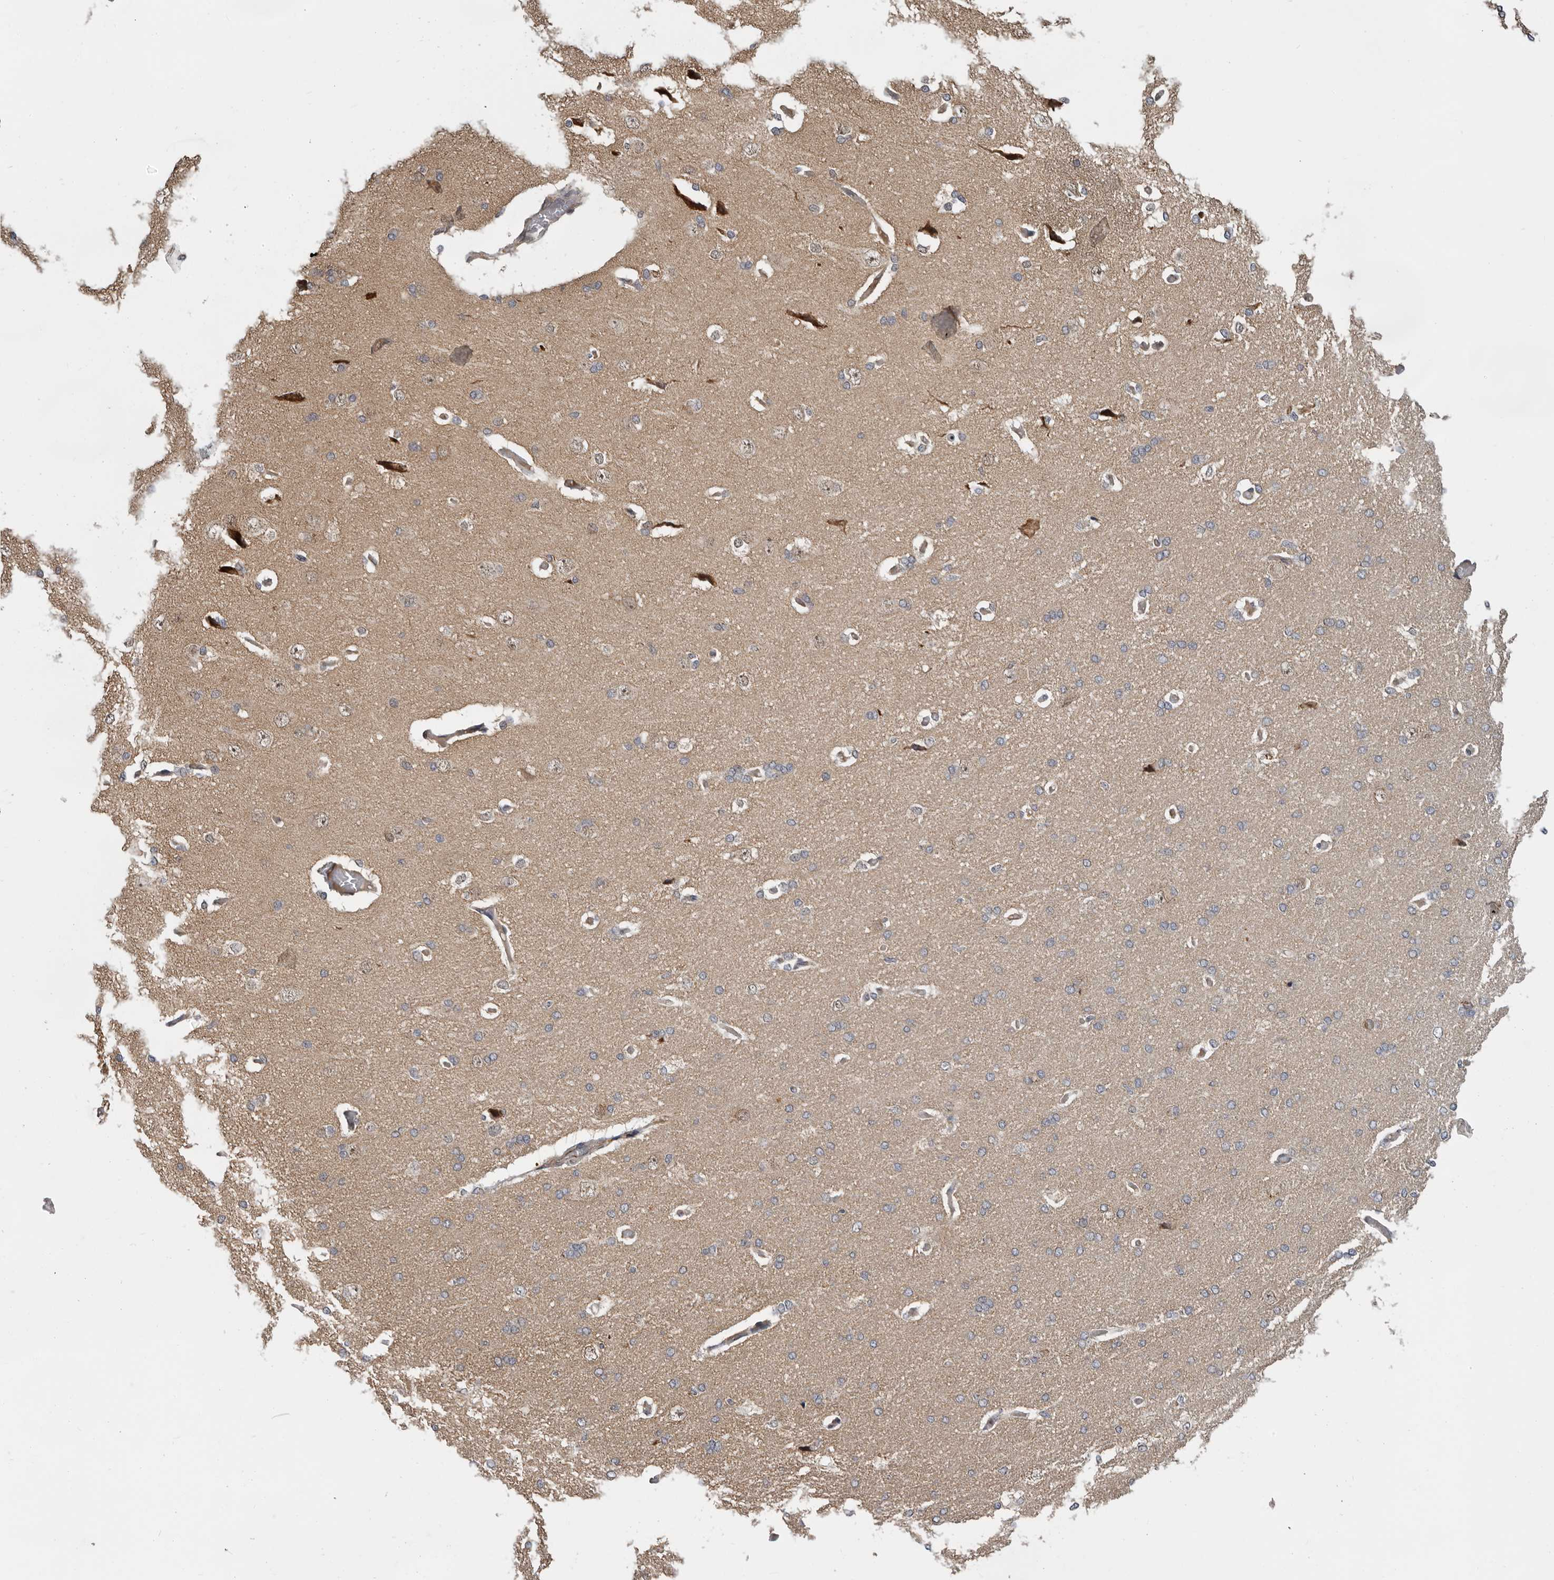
{"staining": {"intensity": "weak", "quantity": ">75%", "location": "cytoplasmic/membranous"}, "tissue": "cerebral cortex", "cell_type": "Endothelial cells", "image_type": "normal", "snomed": [{"axis": "morphology", "description": "Normal tissue, NOS"}, {"axis": "topography", "description": "Cerebral cortex"}], "caption": "Protein expression by IHC exhibits weak cytoplasmic/membranous expression in about >75% of endothelial cells in normal cerebral cortex.", "gene": "RNF157", "patient": {"sex": "male", "age": 62}}